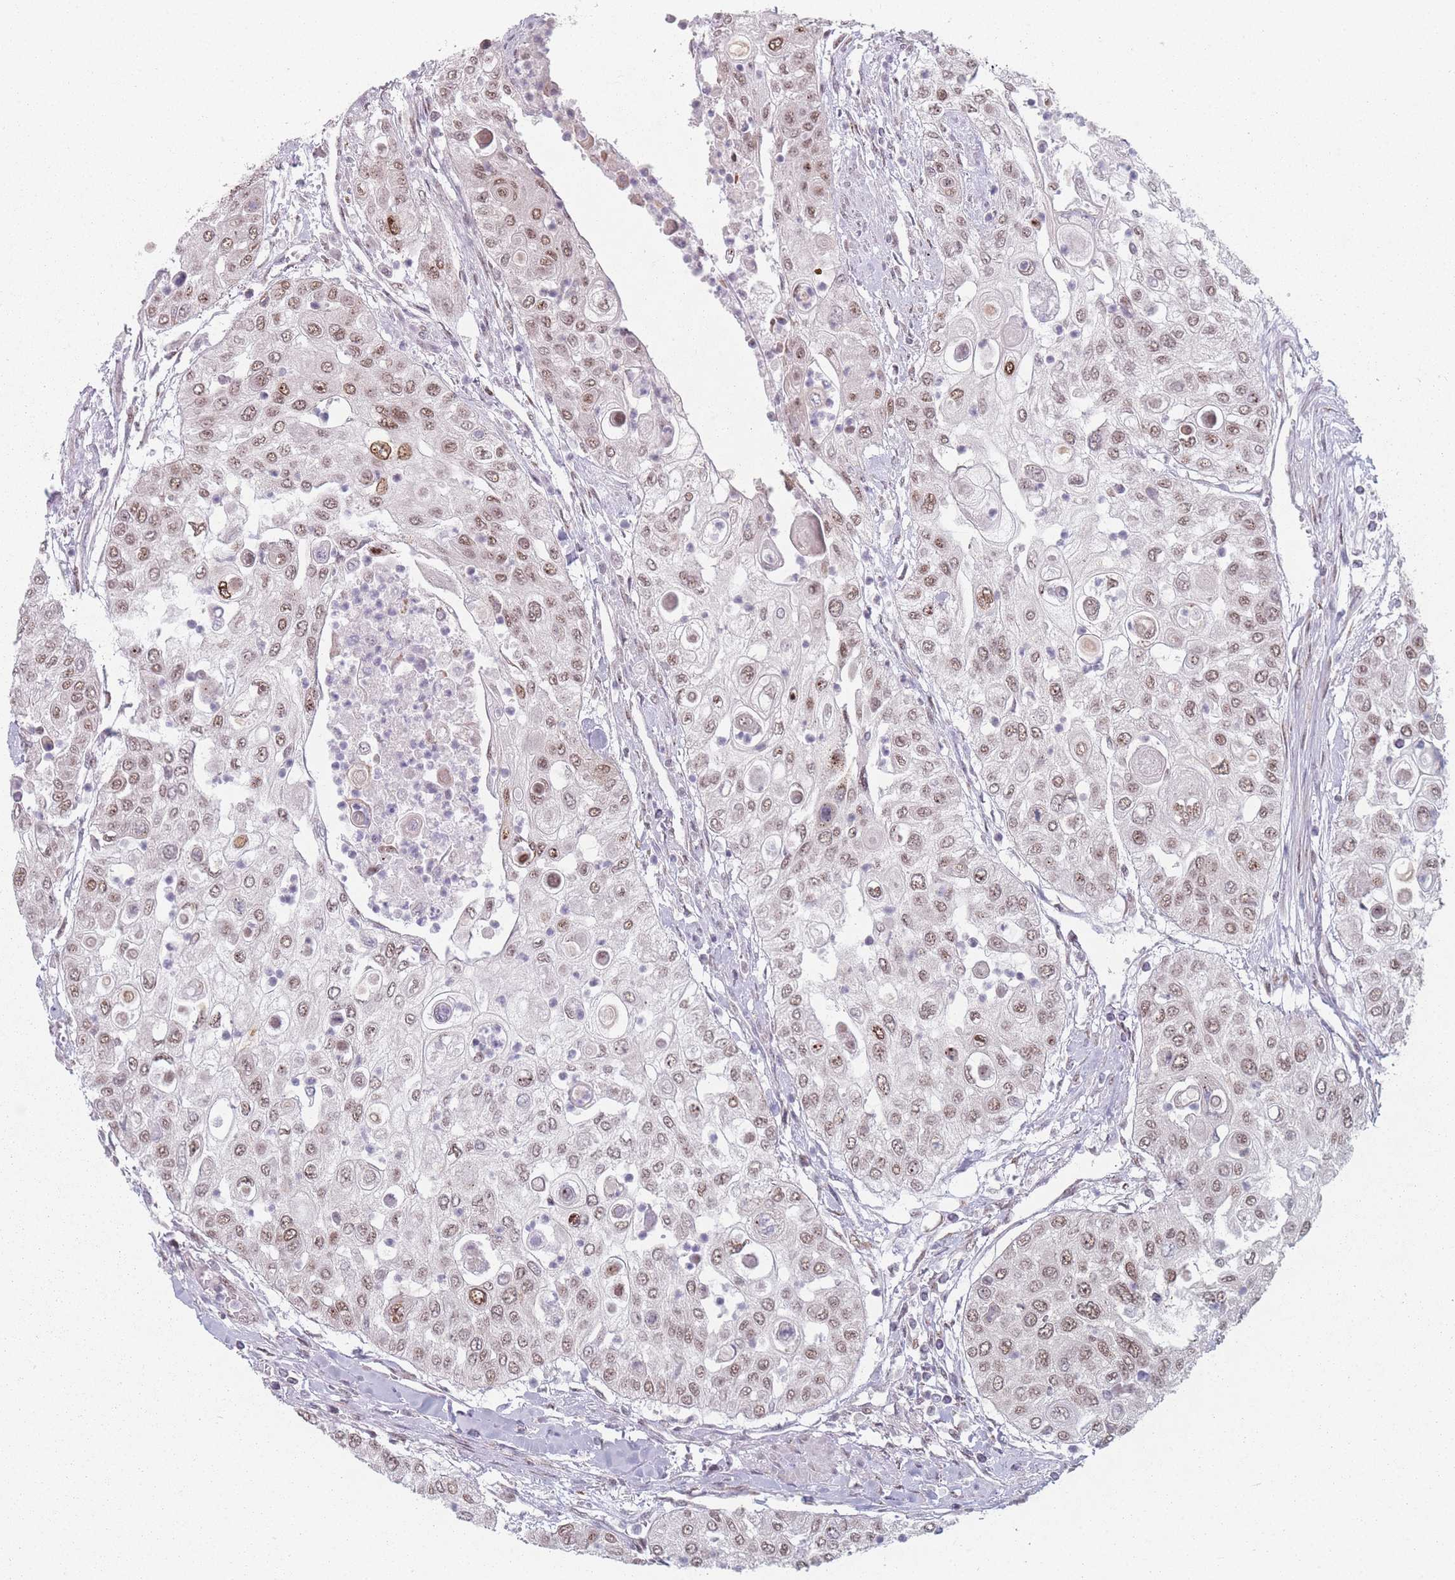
{"staining": {"intensity": "moderate", "quantity": ">75%", "location": "nuclear"}, "tissue": "urothelial cancer", "cell_type": "Tumor cells", "image_type": "cancer", "snomed": [{"axis": "morphology", "description": "Urothelial carcinoma, High grade"}, {"axis": "topography", "description": "Urinary bladder"}], "caption": "Immunohistochemical staining of human urothelial cancer displays medium levels of moderate nuclear protein positivity in approximately >75% of tumor cells.", "gene": "ZC3H14", "patient": {"sex": "female", "age": 79}}